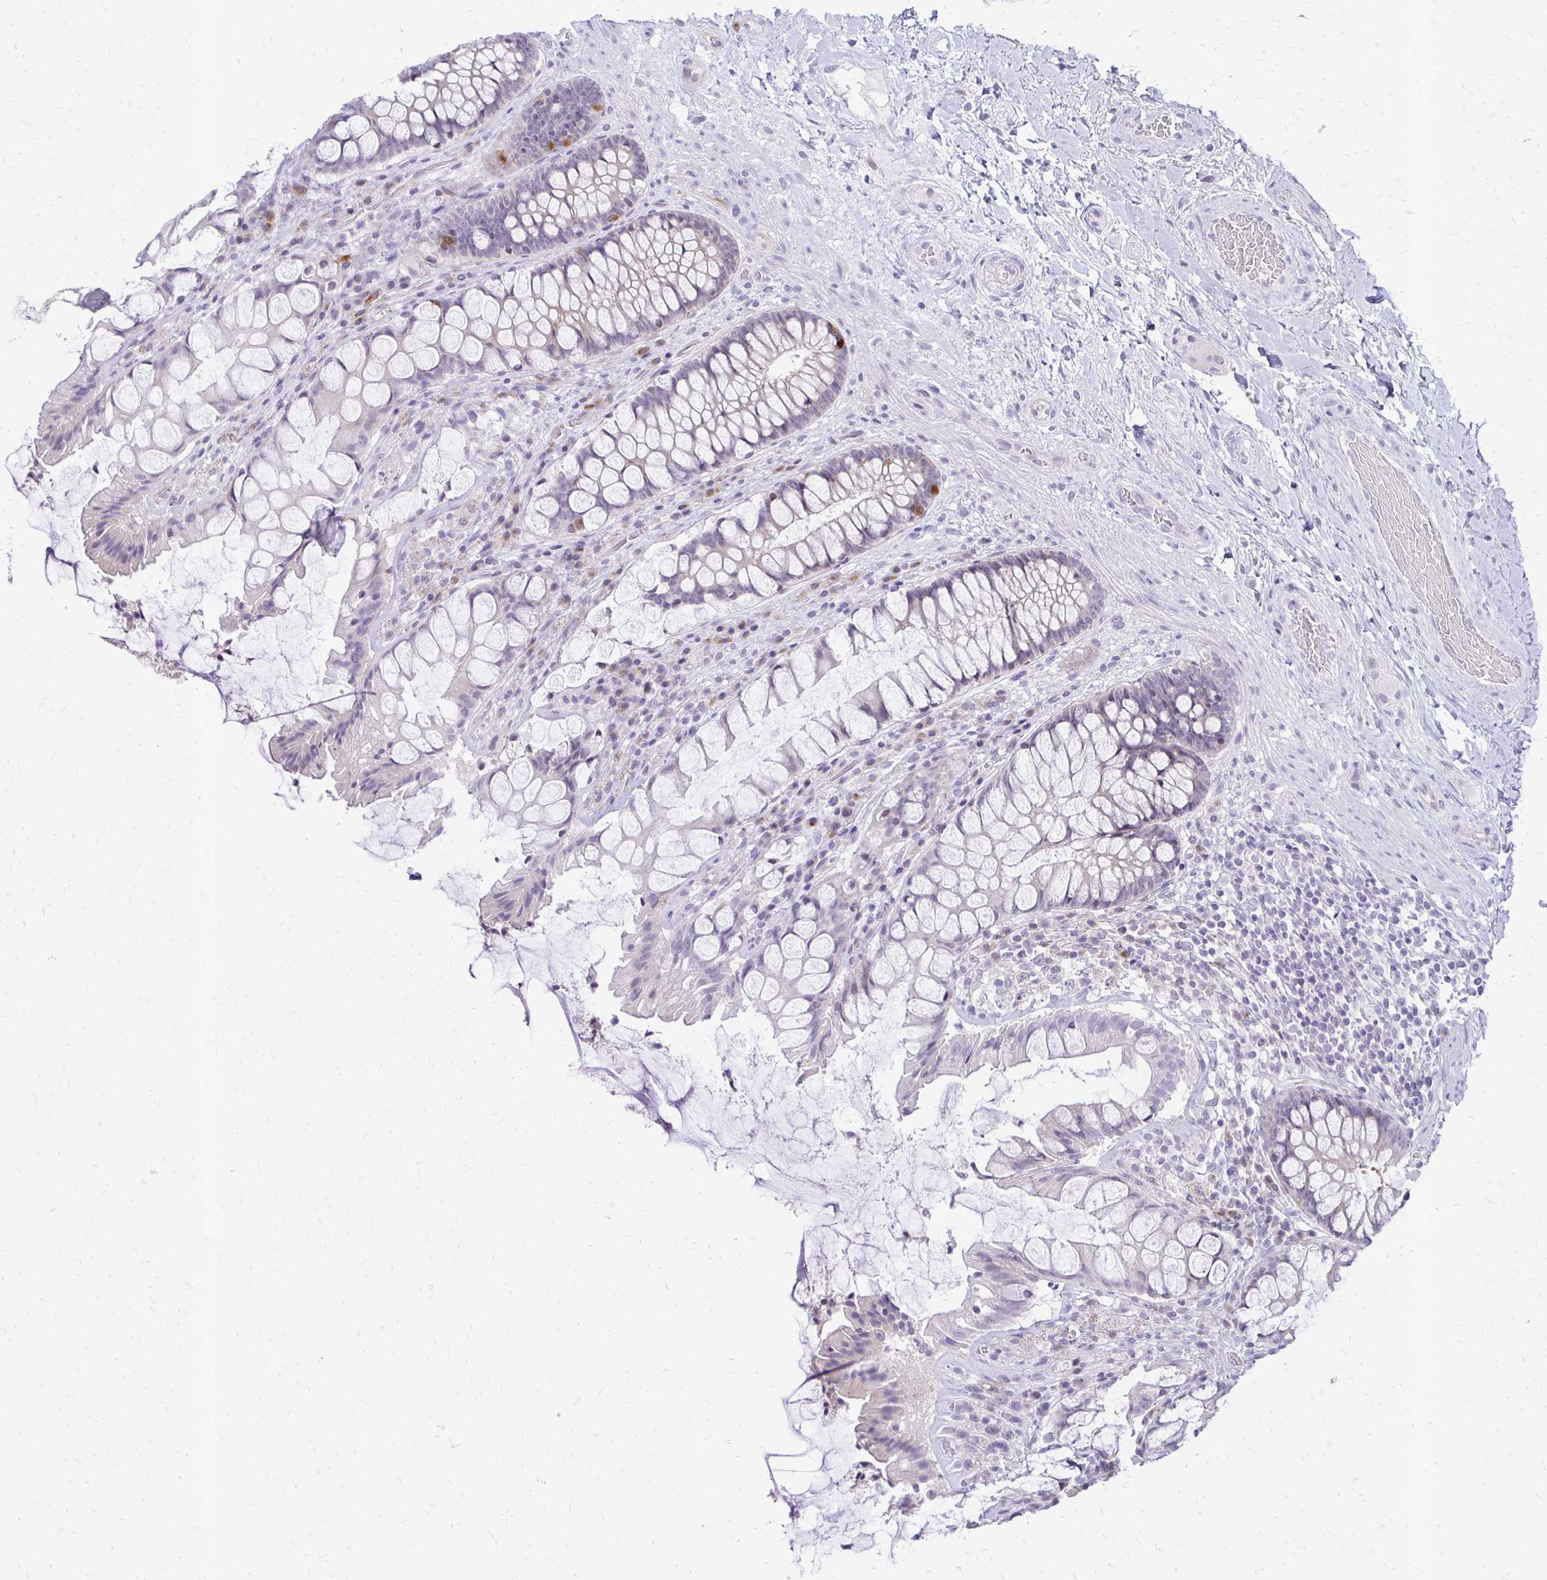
{"staining": {"intensity": "moderate", "quantity": "<25%", "location": "cytoplasmic/membranous"}, "tissue": "rectum", "cell_type": "Glandular cells", "image_type": "normal", "snomed": [{"axis": "morphology", "description": "Normal tissue, NOS"}, {"axis": "topography", "description": "Rectum"}], "caption": "Immunohistochemistry micrograph of normal rectum stained for a protein (brown), which shows low levels of moderate cytoplasmic/membranous expression in about <25% of glandular cells.", "gene": "EPYC", "patient": {"sex": "female", "age": 58}}